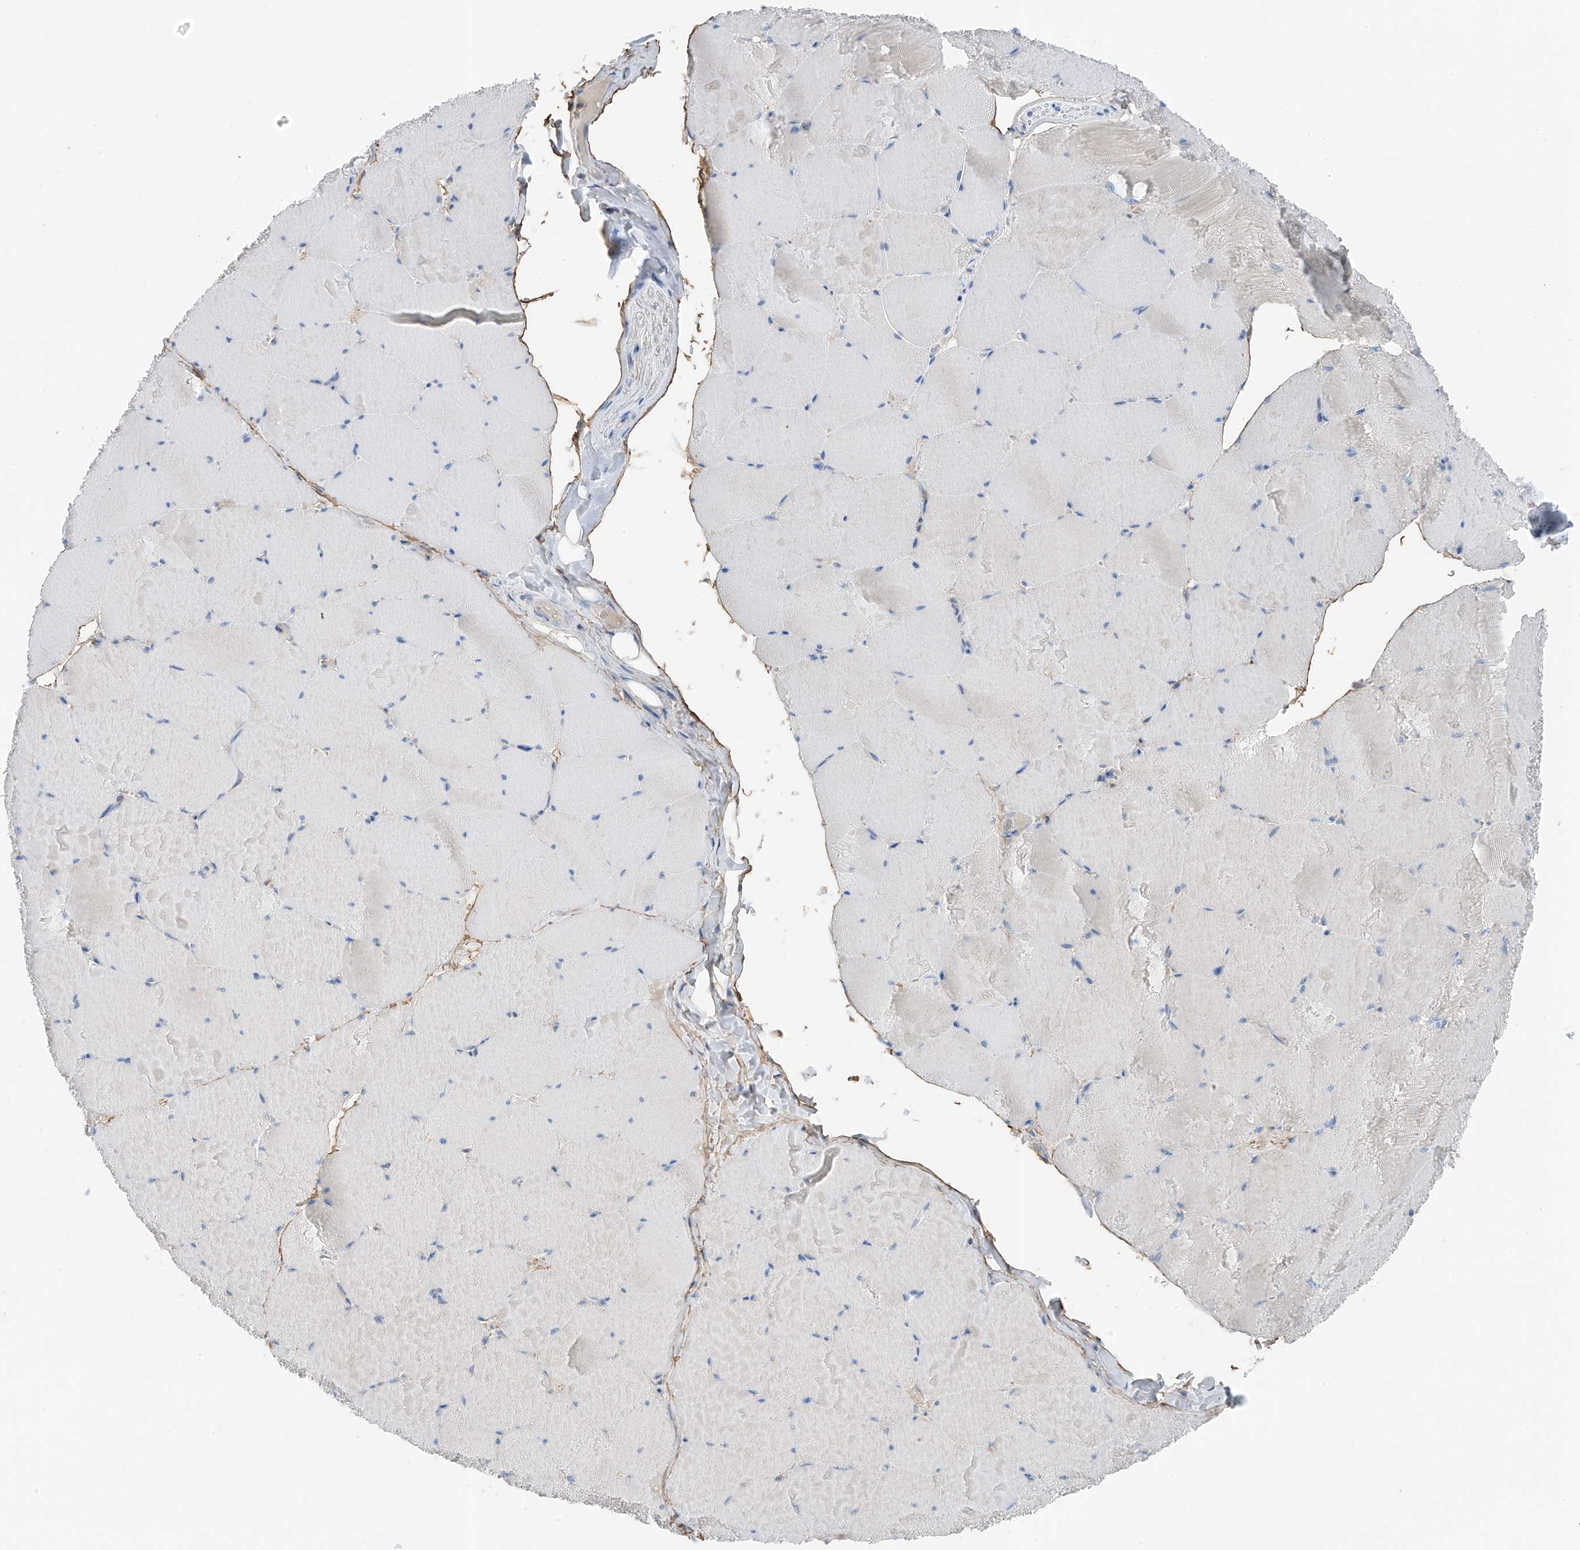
{"staining": {"intensity": "negative", "quantity": "none", "location": "none"}, "tissue": "skeletal muscle", "cell_type": "Myocytes", "image_type": "normal", "snomed": [{"axis": "morphology", "description": "Normal tissue, NOS"}, {"axis": "topography", "description": "Skeletal muscle"}, {"axis": "topography", "description": "Head-Neck"}], "caption": "Immunohistochemistry (IHC) image of normal skeletal muscle stained for a protein (brown), which displays no staining in myocytes.", "gene": "NALCN", "patient": {"sex": "male", "age": 66}}